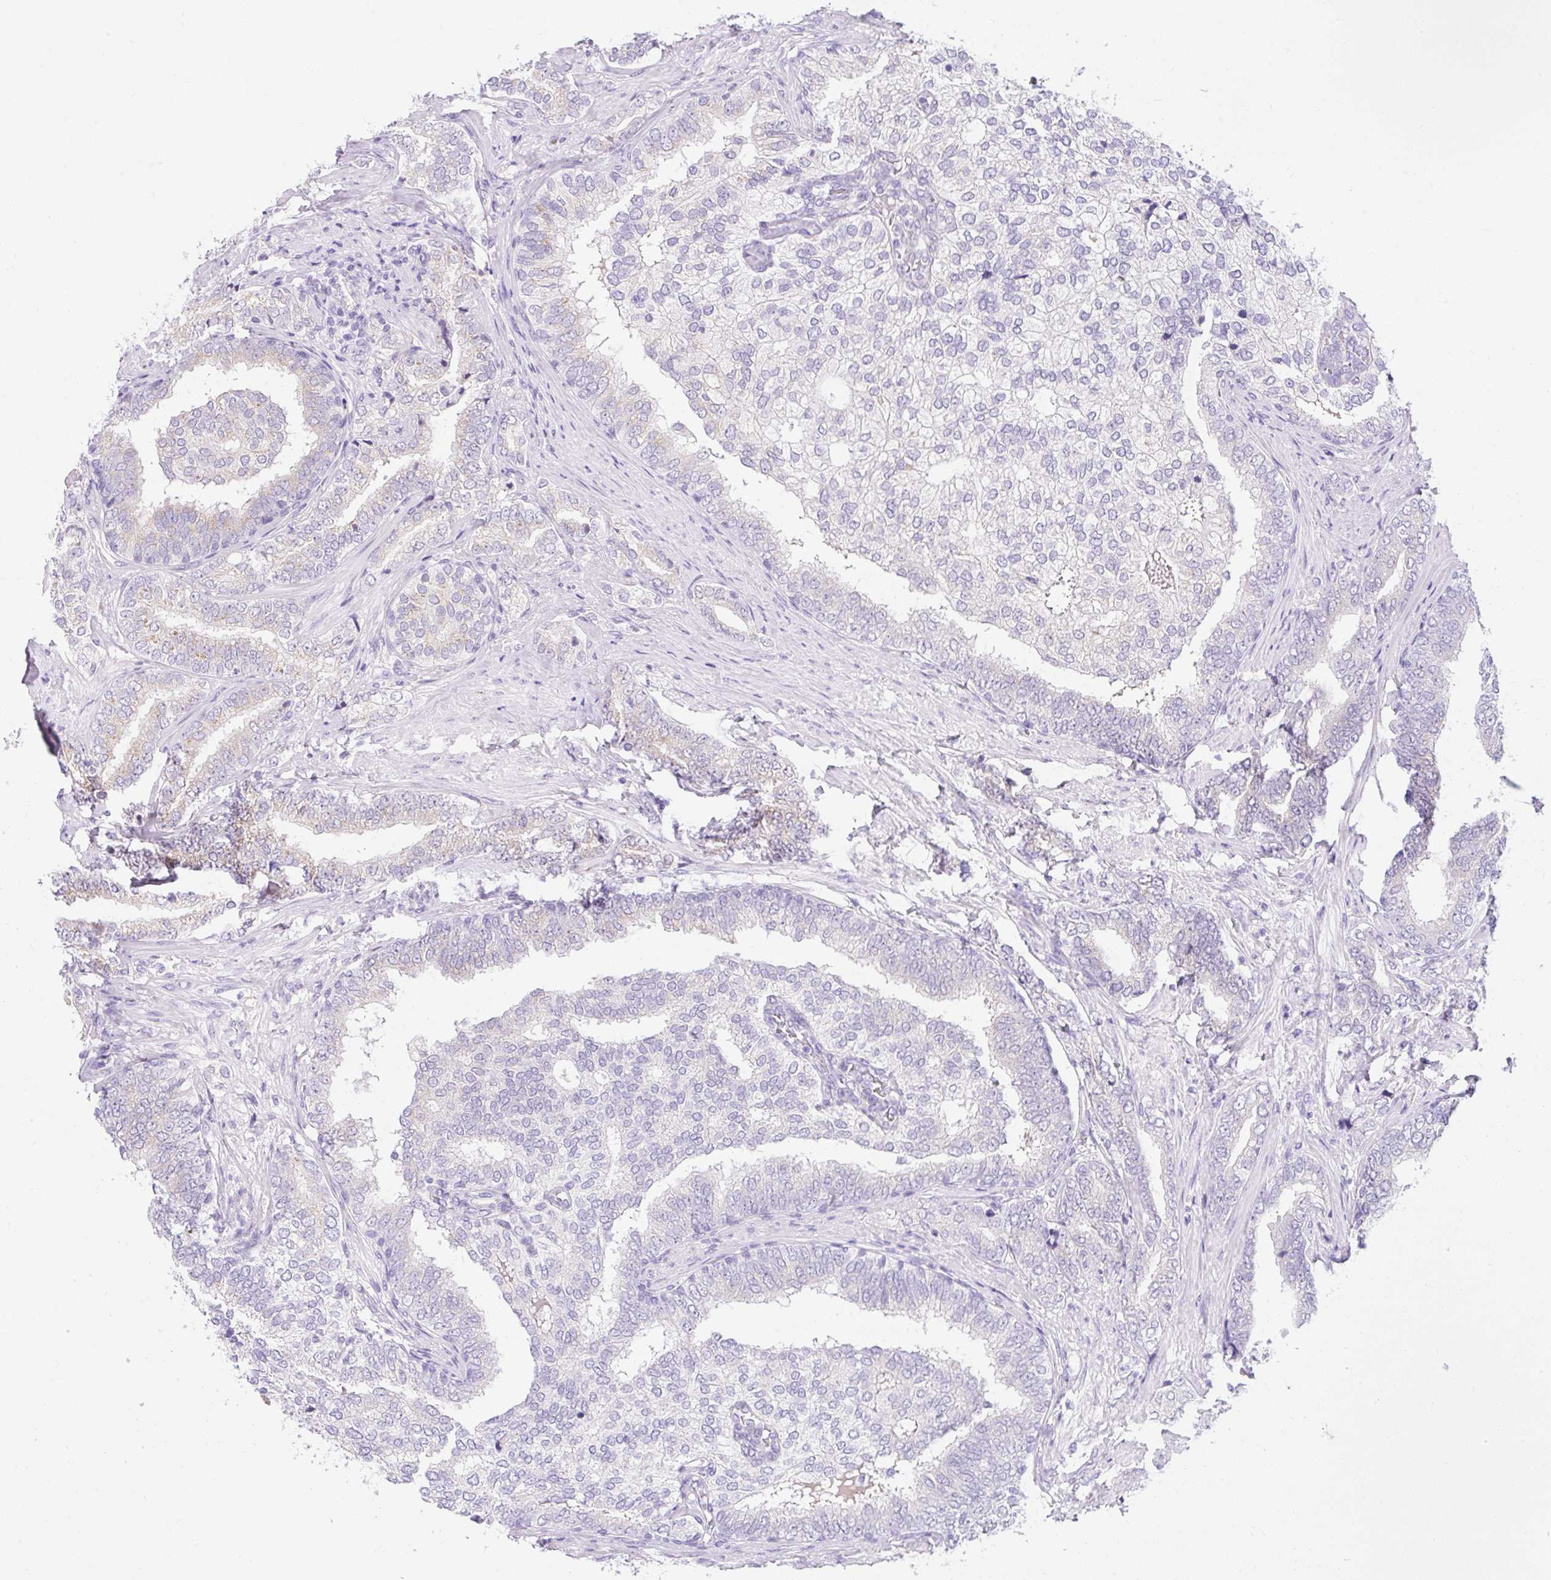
{"staining": {"intensity": "negative", "quantity": "none", "location": "none"}, "tissue": "prostate cancer", "cell_type": "Tumor cells", "image_type": "cancer", "snomed": [{"axis": "morphology", "description": "Adenocarcinoma, High grade"}, {"axis": "topography", "description": "Prostate"}], "caption": "Prostate cancer was stained to show a protein in brown. There is no significant expression in tumor cells. (DAB (3,3'-diaminobenzidine) immunohistochemistry with hematoxylin counter stain).", "gene": "GOLGA8A", "patient": {"sex": "male", "age": 72}}